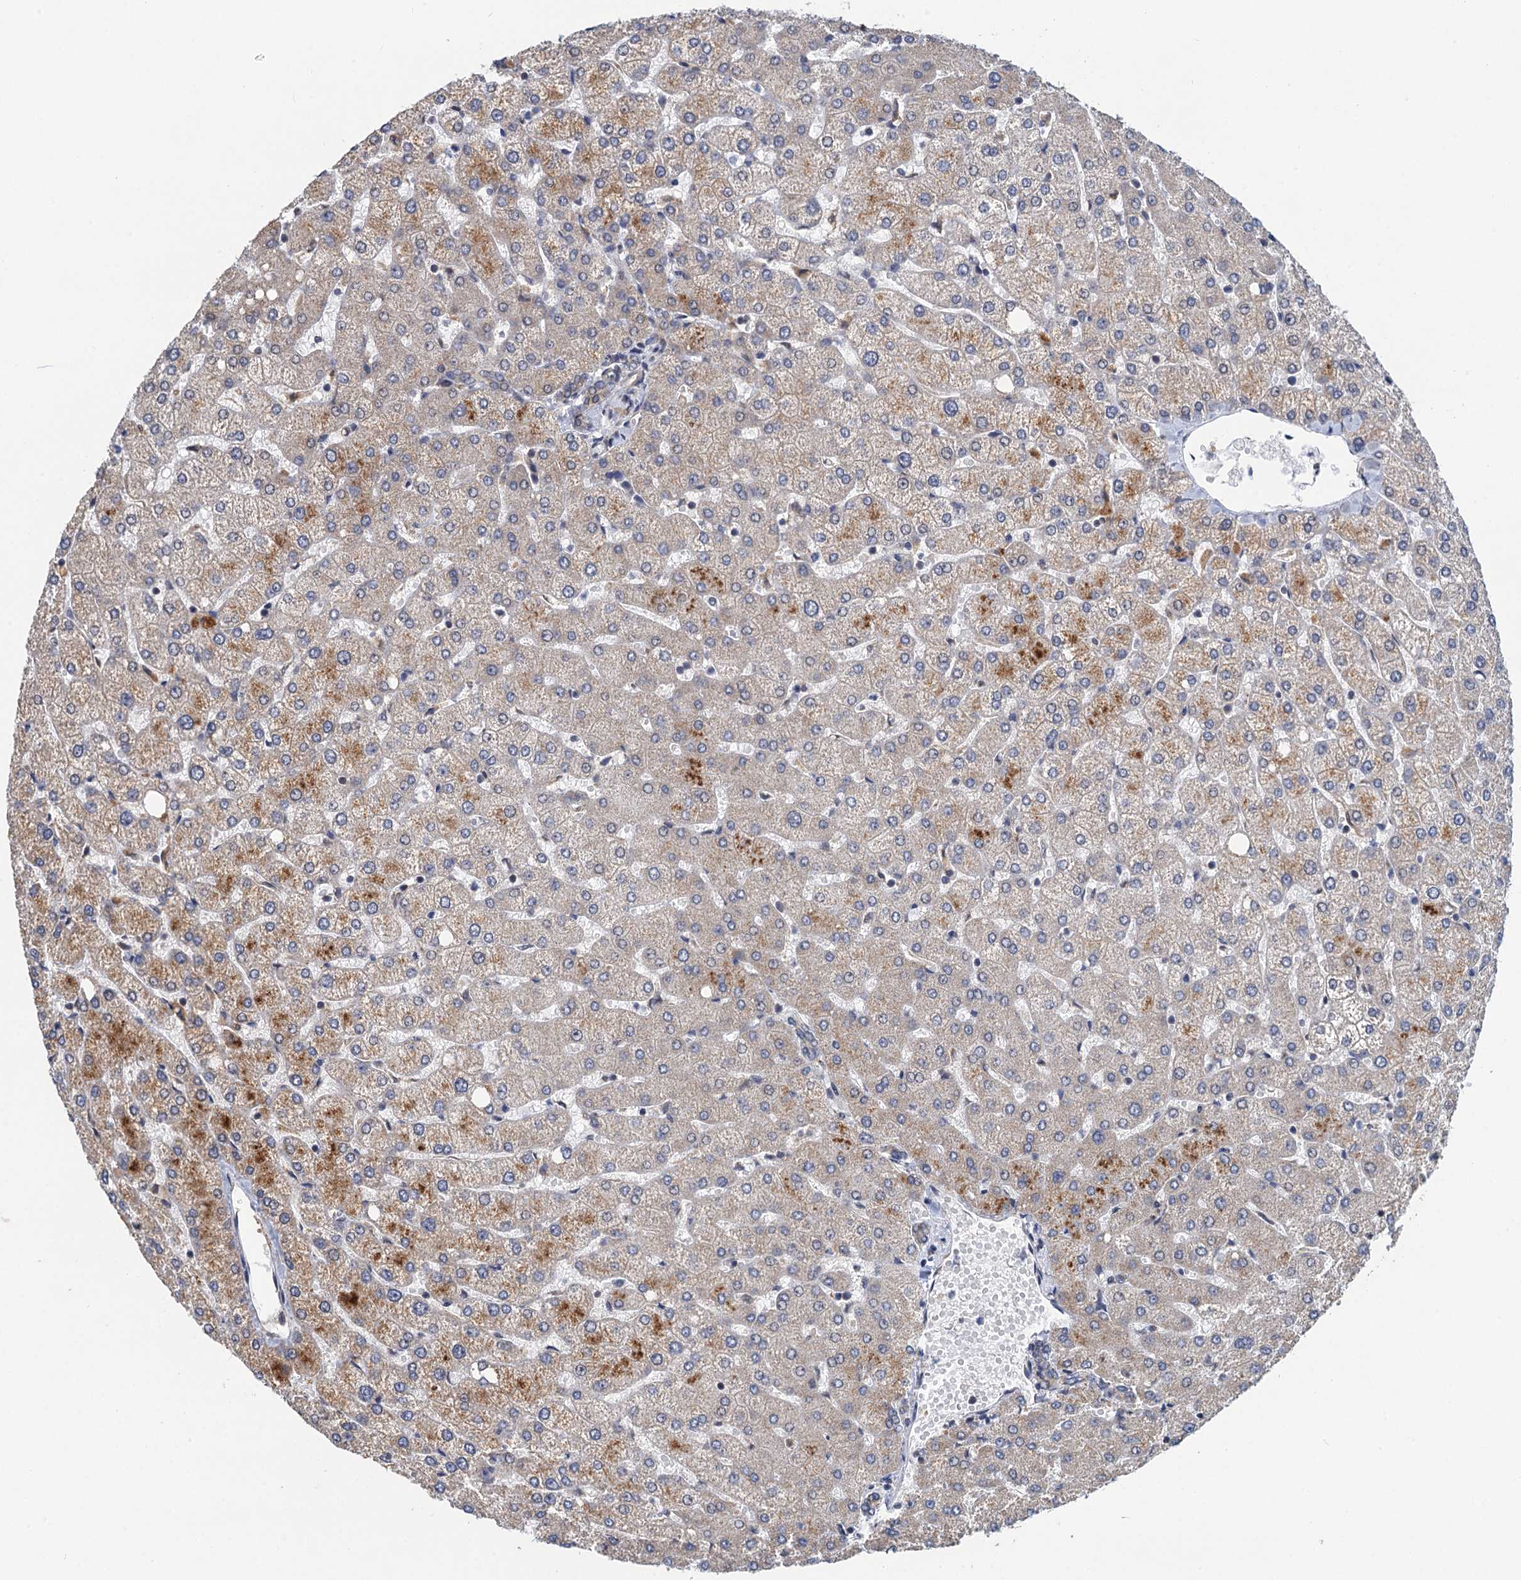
{"staining": {"intensity": "negative", "quantity": "none", "location": "none"}, "tissue": "liver", "cell_type": "Cholangiocytes", "image_type": "normal", "snomed": [{"axis": "morphology", "description": "Normal tissue, NOS"}, {"axis": "topography", "description": "Liver"}], "caption": "An immunohistochemistry (IHC) image of unremarkable liver is shown. There is no staining in cholangiocytes of liver.", "gene": "CMPK2", "patient": {"sex": "female", "age": 54}}